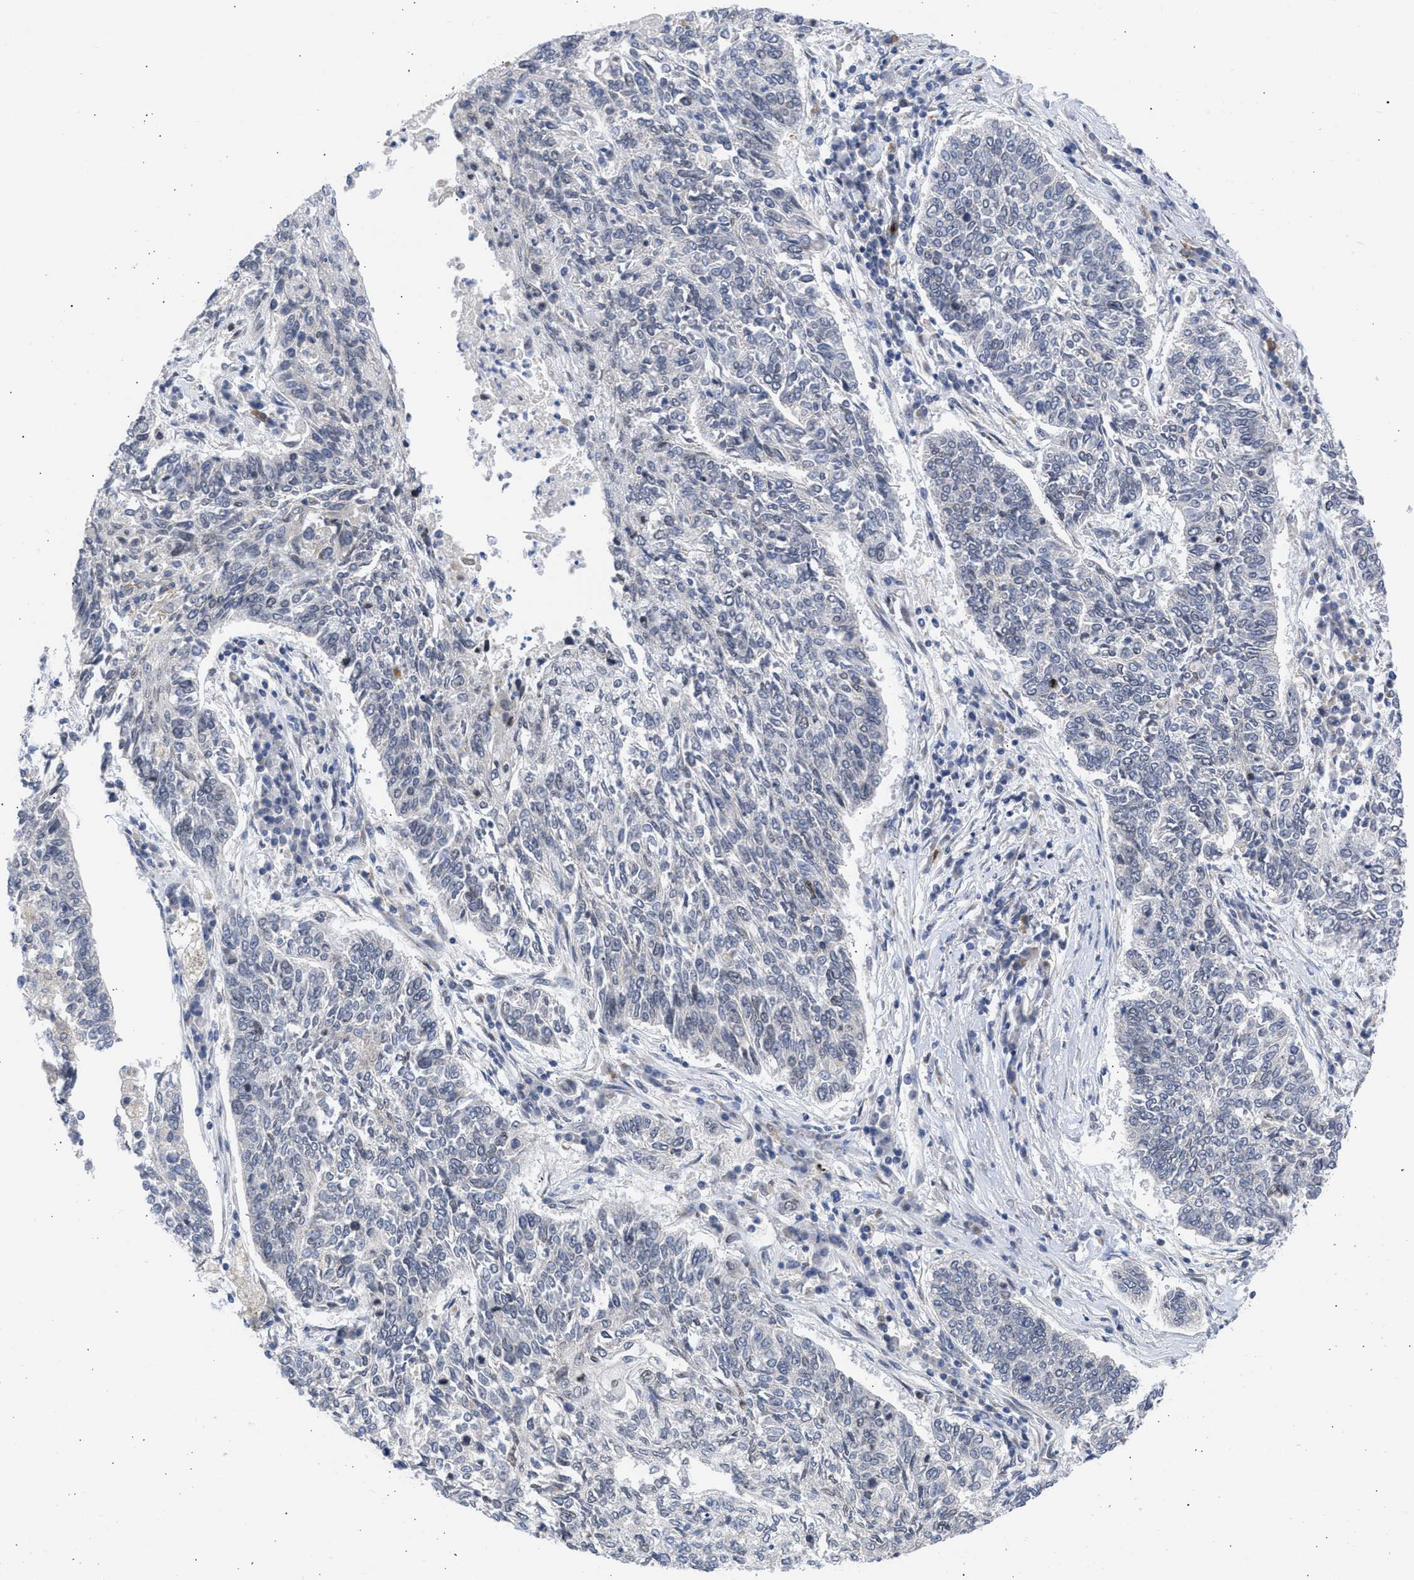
{"staining": {"intensity": "negative", "quantity": "none", "location": "none"}, "tissue": "lung cancer", "cell_type": "Tumor cells", "image_type": "cancer", "snomed": [{"axis": "morphology", "description": "Normal tissue, NOS"}, {"axis": "morphology", "description": "Squamous cell carcinoma, NOS"}, {"axis": "topography", "description": "Cartilage tissue"}, {"axis": "topography", "description": "Bronchus"}, {"axis": "topography", "description": "Lung"}], "caption": "Lung cancer stained for a protein using IHC demonstrates no staining tumor cells.", "gene": "NUP35", "patient": {"sex": "female", "age": 49}}